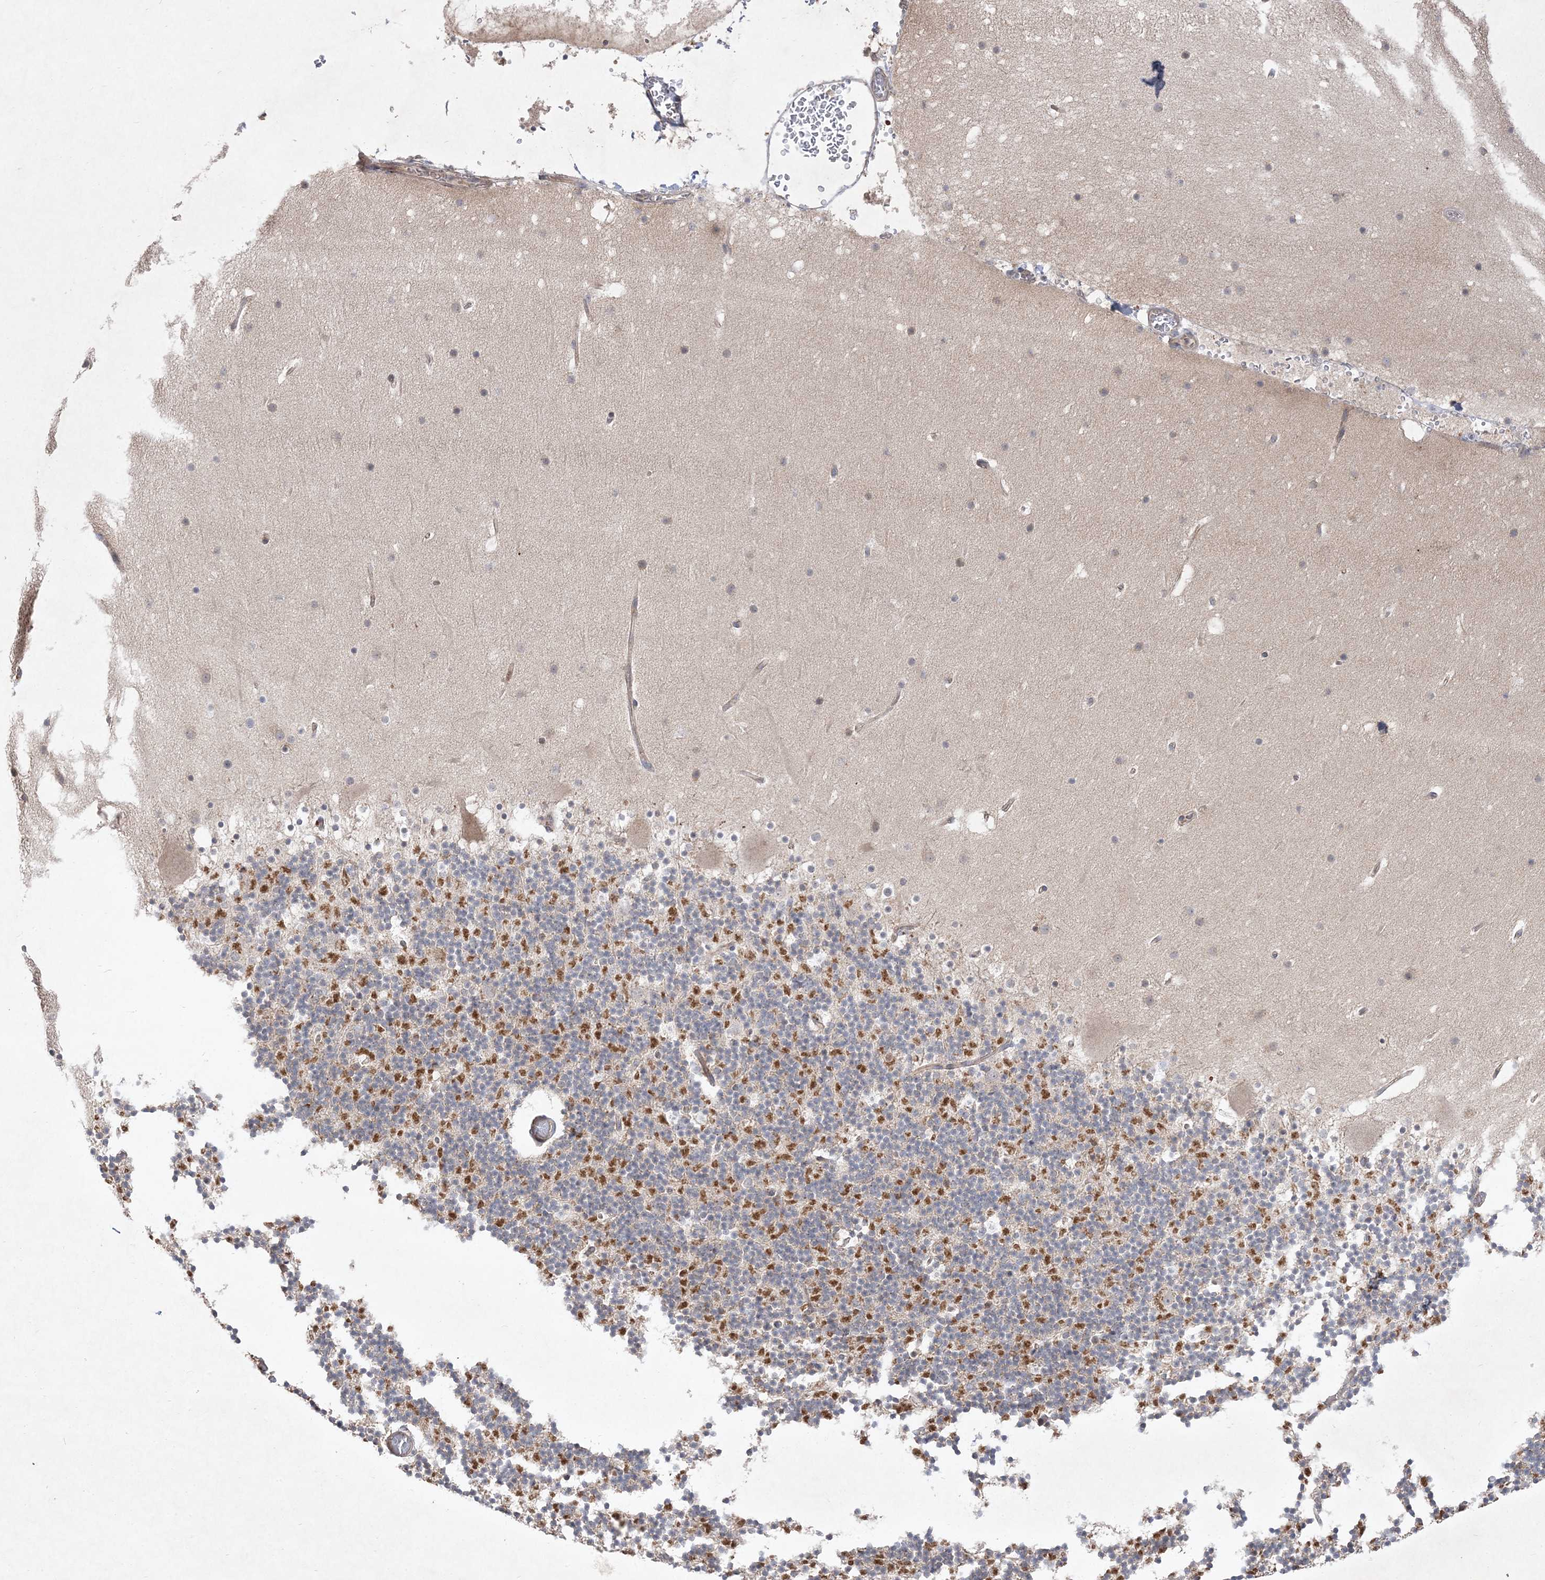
{"staining": {"intensity": "moderate", "quantity": "25%-75%", "location": "cytoplasmic/membranous"}, "tissue": "cerebellum", "cell_type": "Cells in granular layer", "image_type": "normal", "snomed": [{"axis": "morphology", "description": "Normal tissue, NOS"}, {"axis": "topography", "description": "Cerebellum"}], "caption": "Cerebellum stained with a brown dye exhibits moderate cytoplasmic/membranous positive staining in about 25%-75% of cells in granular layer.", "gene": "CLNK", "patient": {"sex": "male", "age": 57}}